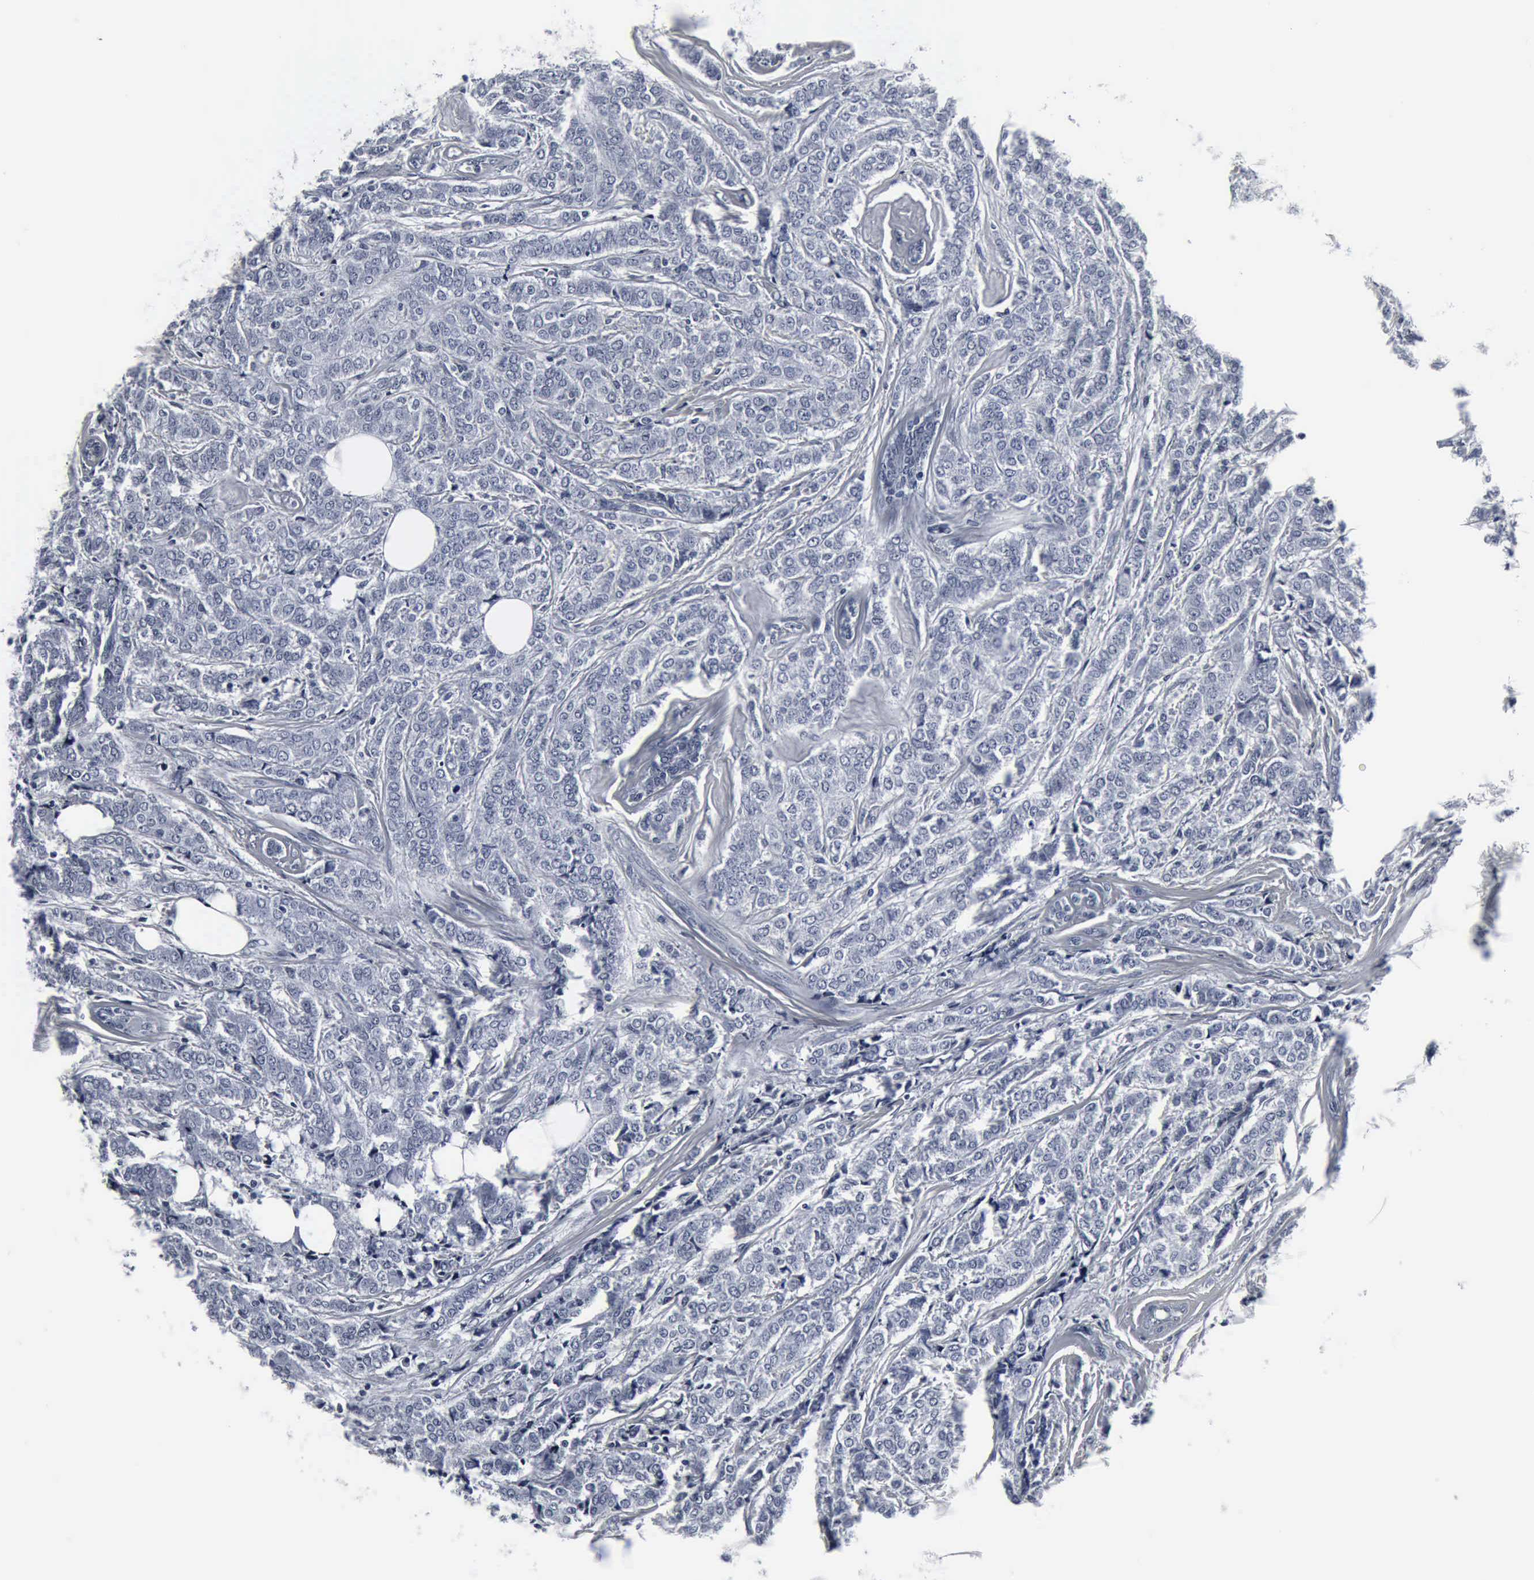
{"staining": {"intensity": "negative", "quantity": "none", "location": "none"}, "tissue": "breast cancer", "cell_type": "Tumor cells", "image_type": "cancer", "snomed": [{"axis": "morphology", "description": "Lobular carcinoma"}, {"axis": "topography", "description": "Breast"}], "caption": "This is a micrograph of immunohistochemistry (IHC) staining of breast lobular carcinoma, which shows no positivity in tumor cells.", "gene": "SNAP25", "patient": {"sex": "female", "age": 60}}